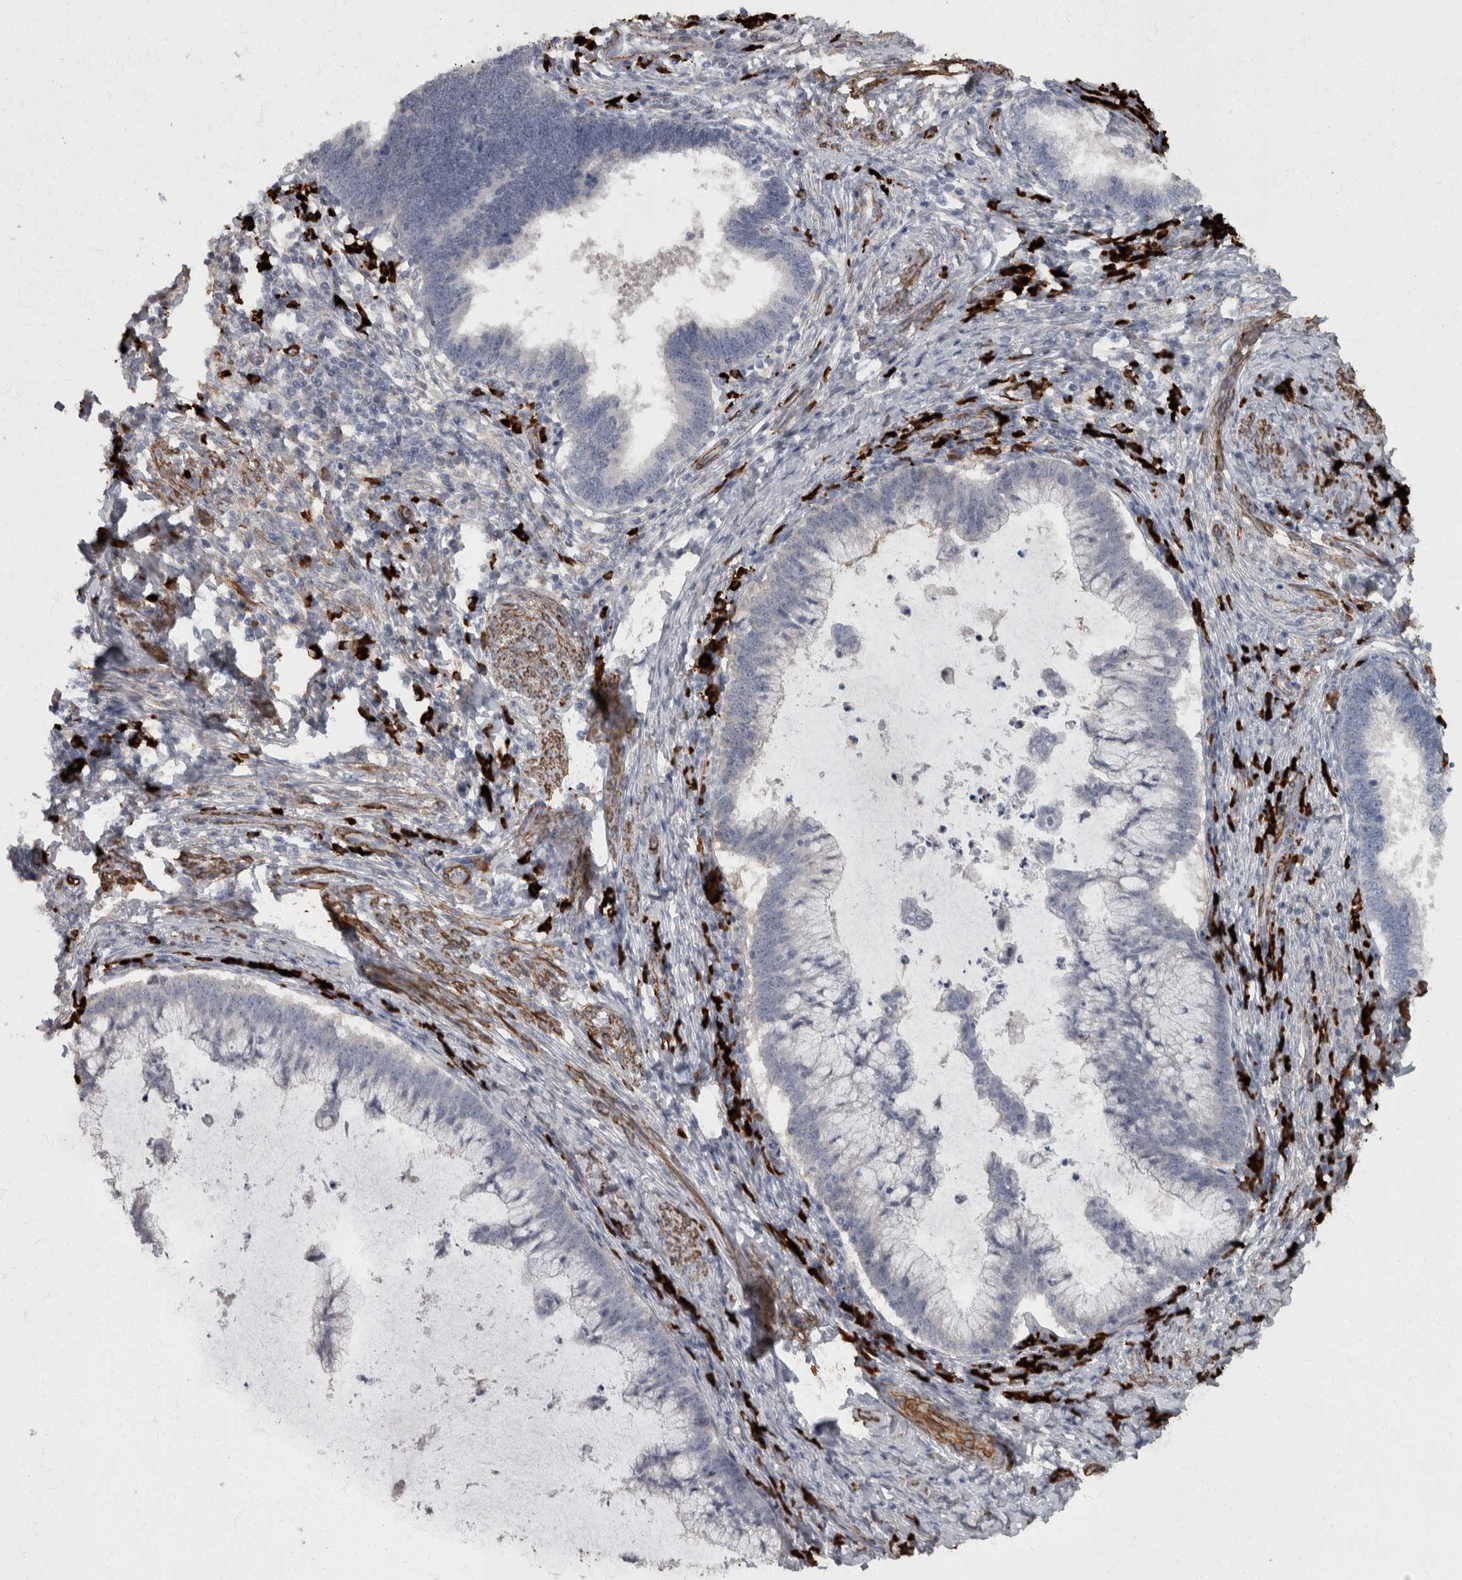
{"staining": {"intensity": "negative", "quantity": "none", "location": "none"}, "tissue": "cervical cancer", "cell_type": "Tumor cells", "image_type": "cancer", "snomed": [{"axis": "morphology", "description": "Adenocarcinoma, NOS"}, {"axis": "topography", "description": "Cervix"}], "caption": "Tumor cells show no significant protein expression in cervical cancer (adenocarcinoma).", "gene": "MASTL", "patient": {"sex": "female", "age": 36}}